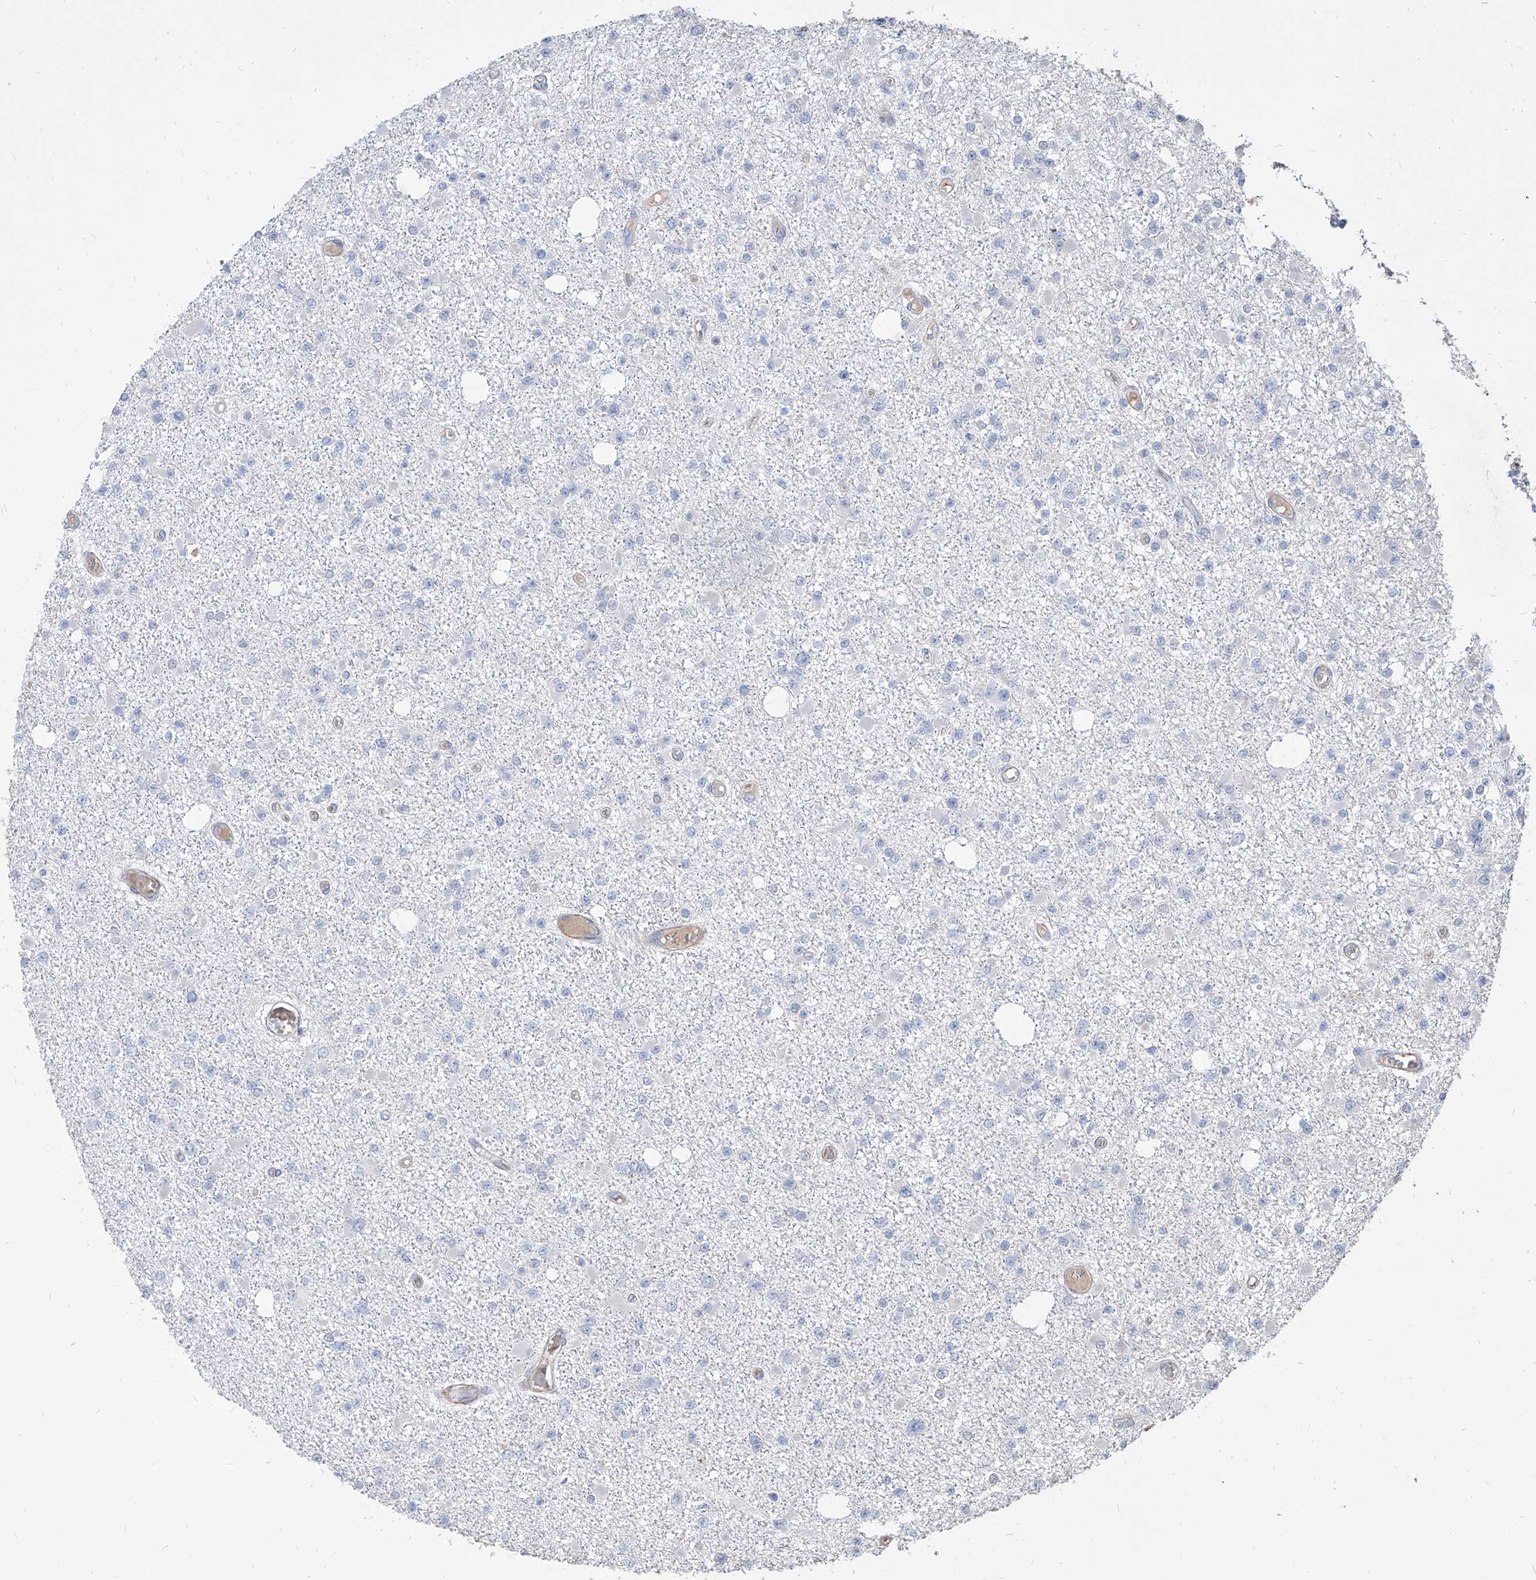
{"staining": {"intensity": "negative", "quantity": "none", "location": "none"}, "tissue": "glioma", "cell_type": "Tumor cells", "image_type": "cancer", "snomed": [{"axis": "morphology", "description": "Glioma, malignant, Low grade"}, {"axis": "topography", "description": "Brain"}], "caption": "Glioma was stained to show a protein in brown. There is no significant staining in tumor cells. (IHC, brightfield microscopy, high magnification).", "gene": "FAM83B", "patient": {"sex": "female", "age": 22}}